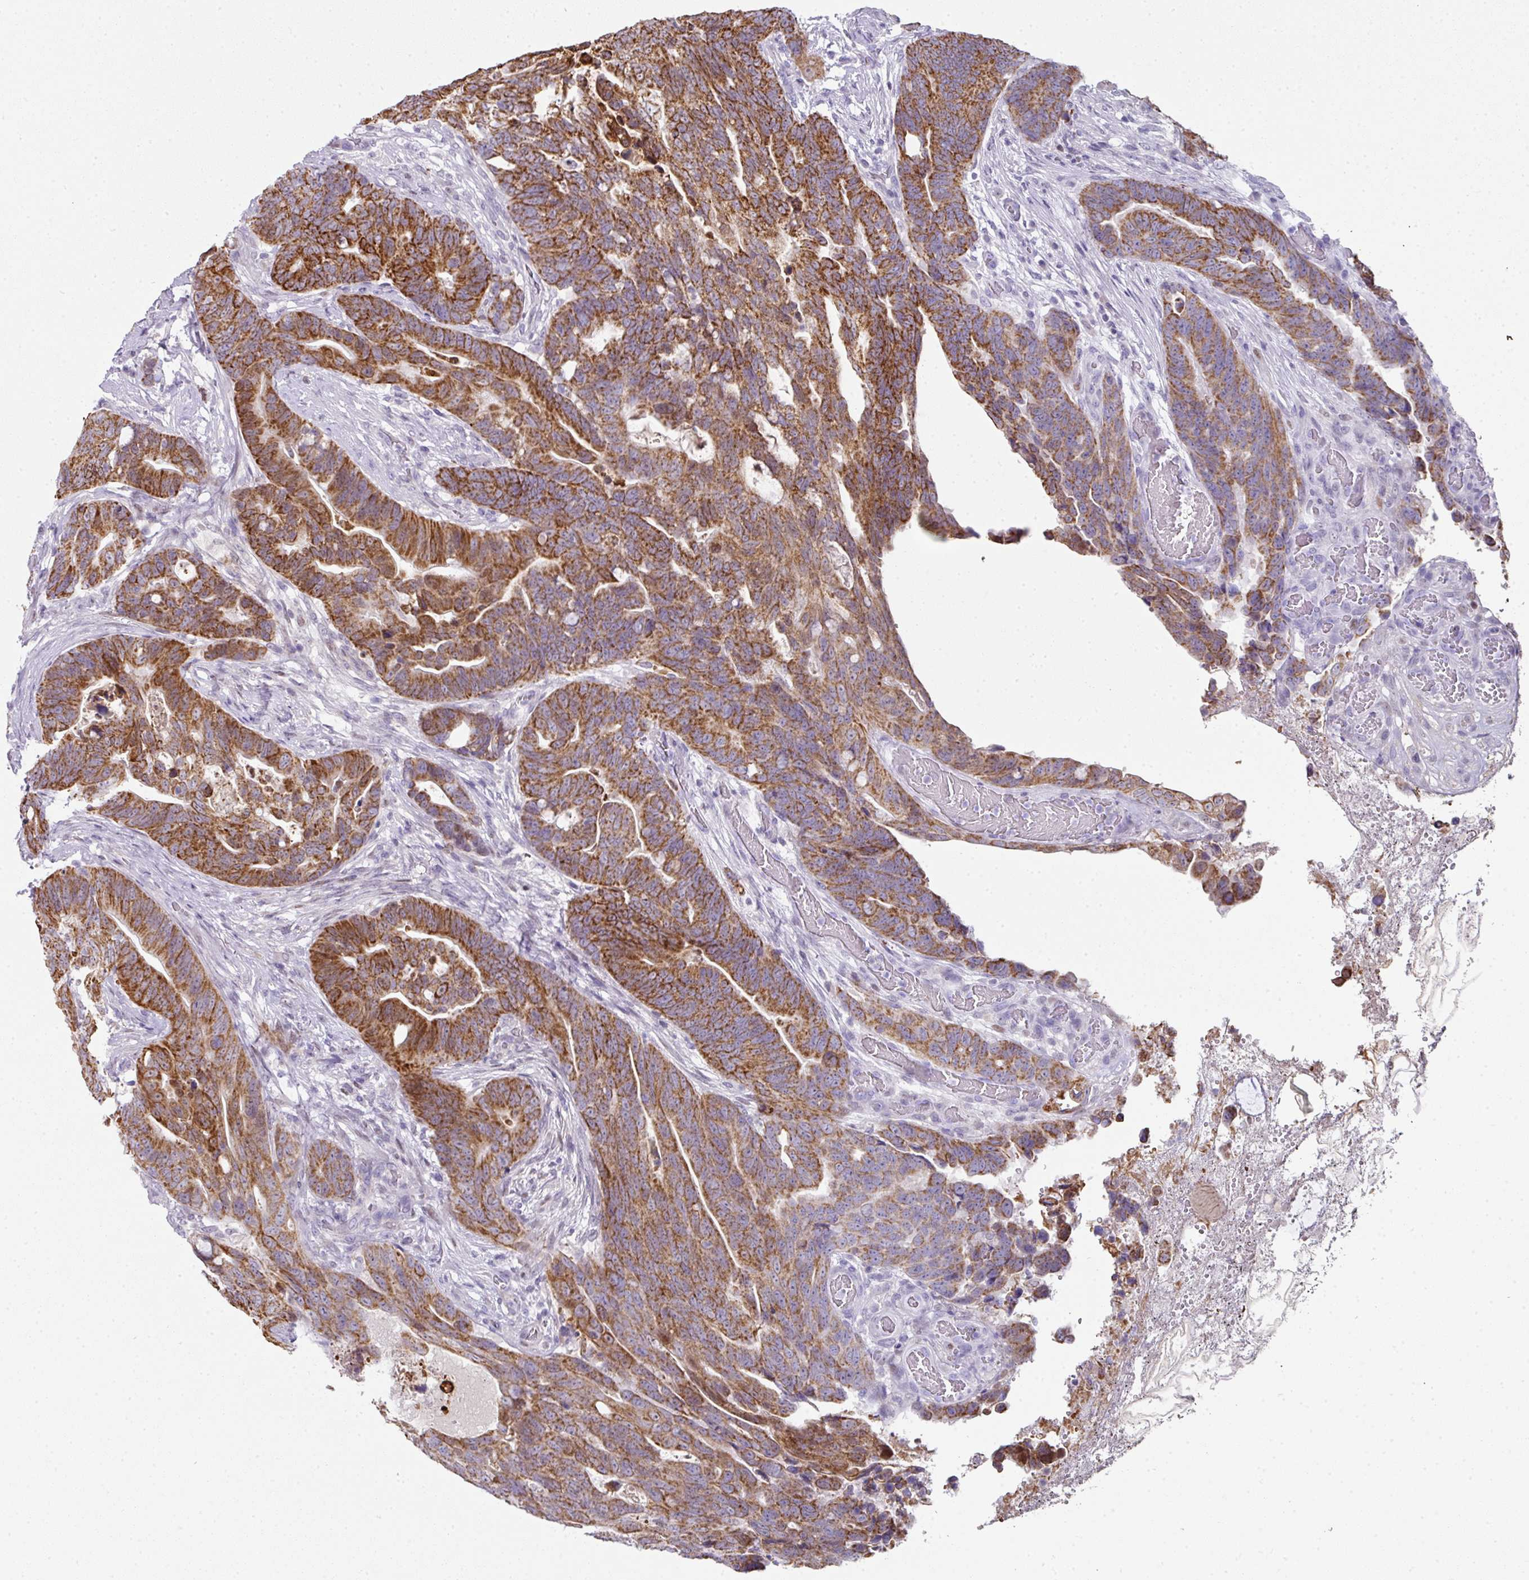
{"staining": {"intensity": "strong", "quantity": ">75%", "location": "cytoplasmic/membranous"}, "tissue": "colorectal cancer", "cell_type": "Tumor cells", "image_type": "cancer", "snomed": [{"axis": "morphology", "description": "Adenocarcinoma, NOS"}, {"axis": "topography", "description": "Colon"}], "caption": "Approximately >75% of tumor cells in human adenocarcinoma (colorectal) exhibit strong cytoplasmic/membranous protein staining as visualized by brown immunohistochemical staining.", "gene": "ANKRD18A", "patient": {"sex": "female", "age": 82}}